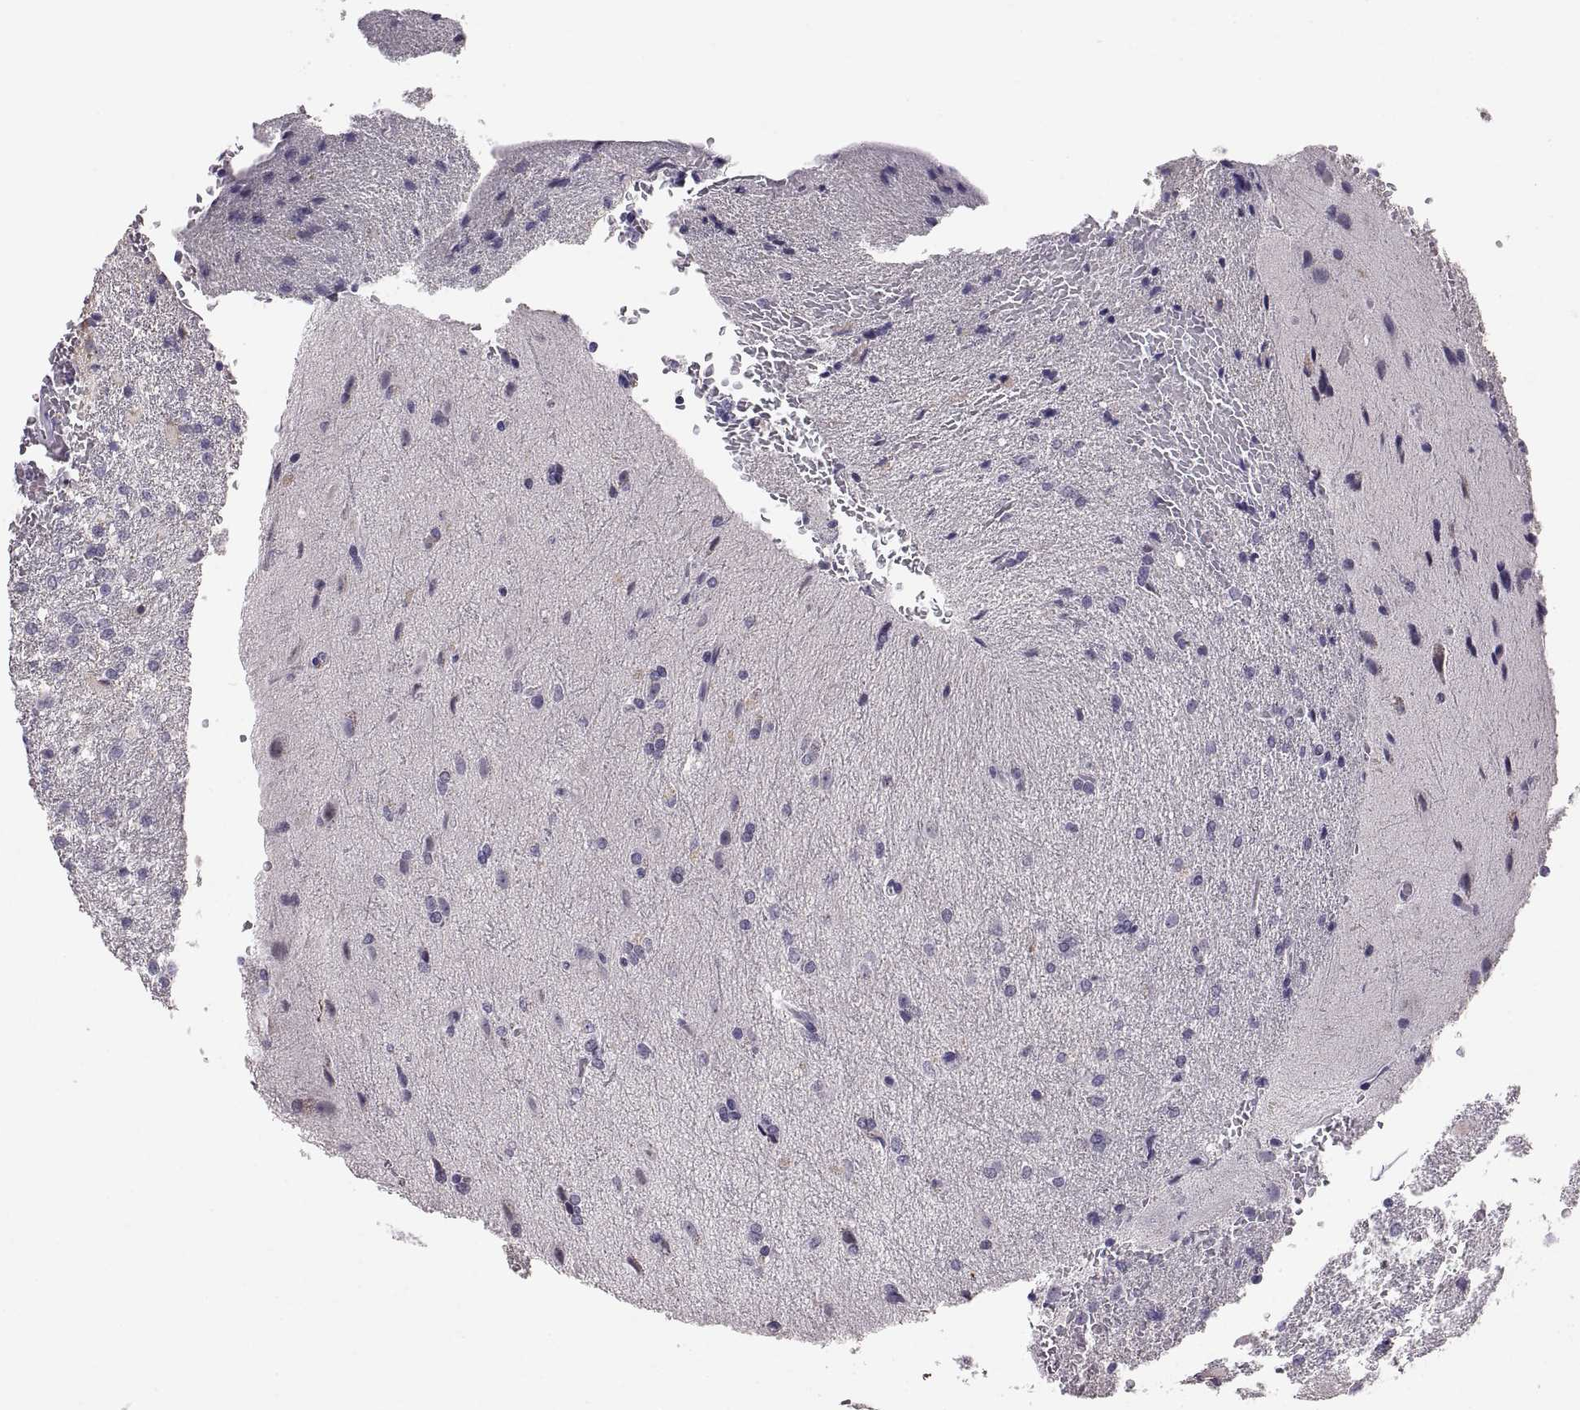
{"staining": {"intensity": "negative", "quantity": "none", "location": "none"}, "tissue": "glioma", "cell_type": "Tumor cells", "image_type": "cancer", "snomed": [{"axis": "morphology", "description": "Glioma, malignant, High grade"}, {"axis": "topography", "description": "Brain"}], "caption": "Immunohistochemistry histopathology image of human glioma stained for a protein (brown), which demonstrates no staining in tumor cells.", "gene": "MAGEB18", "patient": {"sex": "male", "age": 68}}